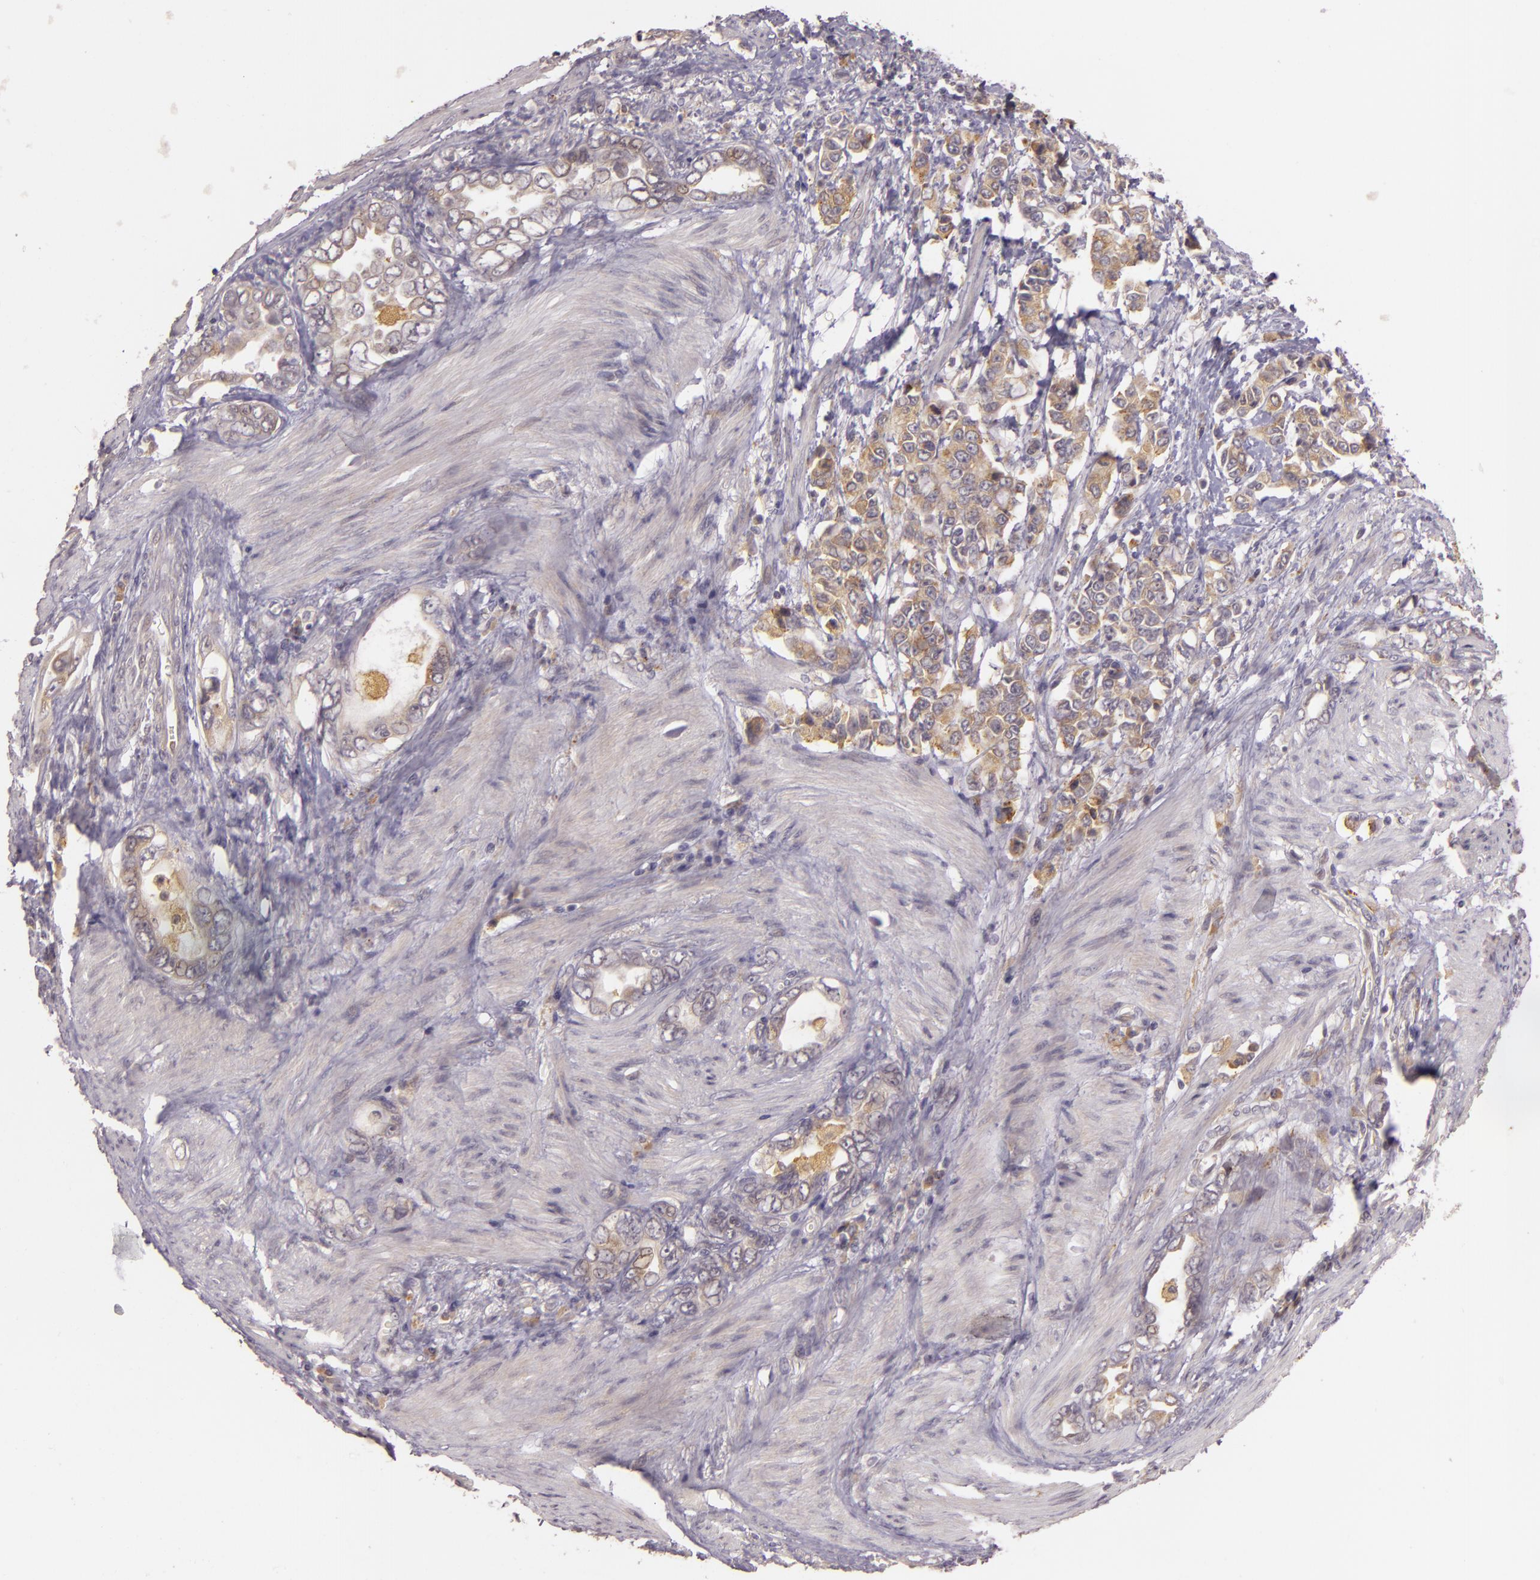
{"staining": {"intensity": "weak", "quantity": ">75%", "location": "cytoplasmic/membranous"}, "tissue": "stomach cancer", "cell_type": "Tumor cells", "image_type": "cancer", "snomed": [{"axis": "morphology", "description": "Adenocarcinoma, NOS"}, {"axis": "topography", "description": "Stomach"}], "caption": "Brown immunohistochemical staining in human stomach cancer reveals weak cytoplasmic/membranous expression in about >75% of tumor cells.", "gene": "PPP1R3F", "patient": {"sex": "male", "age": 78}}